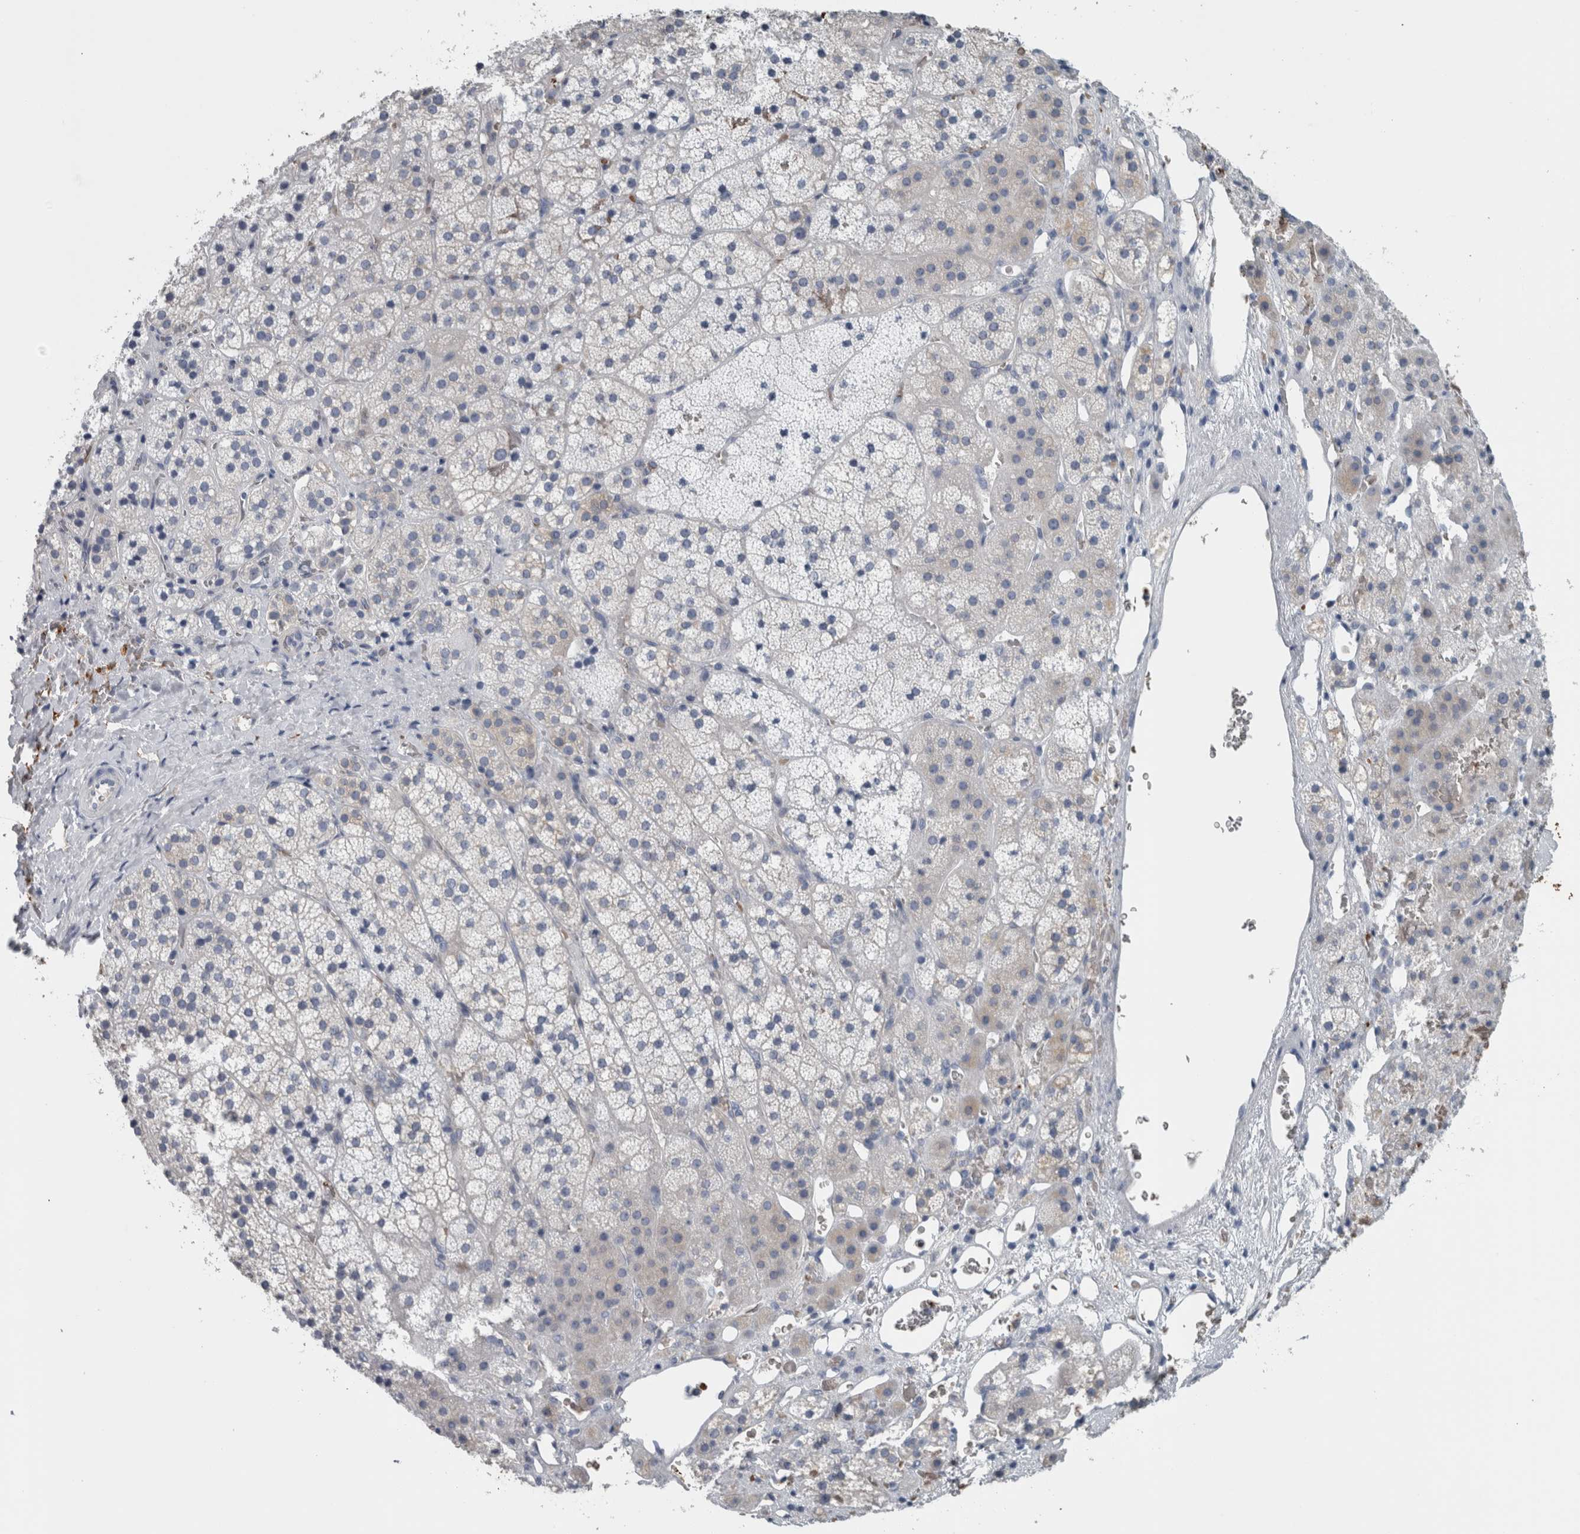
{"staining": {"intensity": "negative", "quantity": "none", "location": "none"}, "tissue": "adrenal gland", "cell_type": "Glandular cells", "image_type": "normal", "snomed": [{"axis": "morphology", "description": "Normal tissue, NOS"}, {"axis": "topography", "description": "Adrenal gland"}], "caption": "IHC histopathology image of unremarkable adrenal gland: adrenal gland stained with DAB exhibits no significant protein positivity in glandular cells. Nuclei are stained in blue.", "gene": "SH3GL2", "patient": {"sex": "female", "age": 44}}